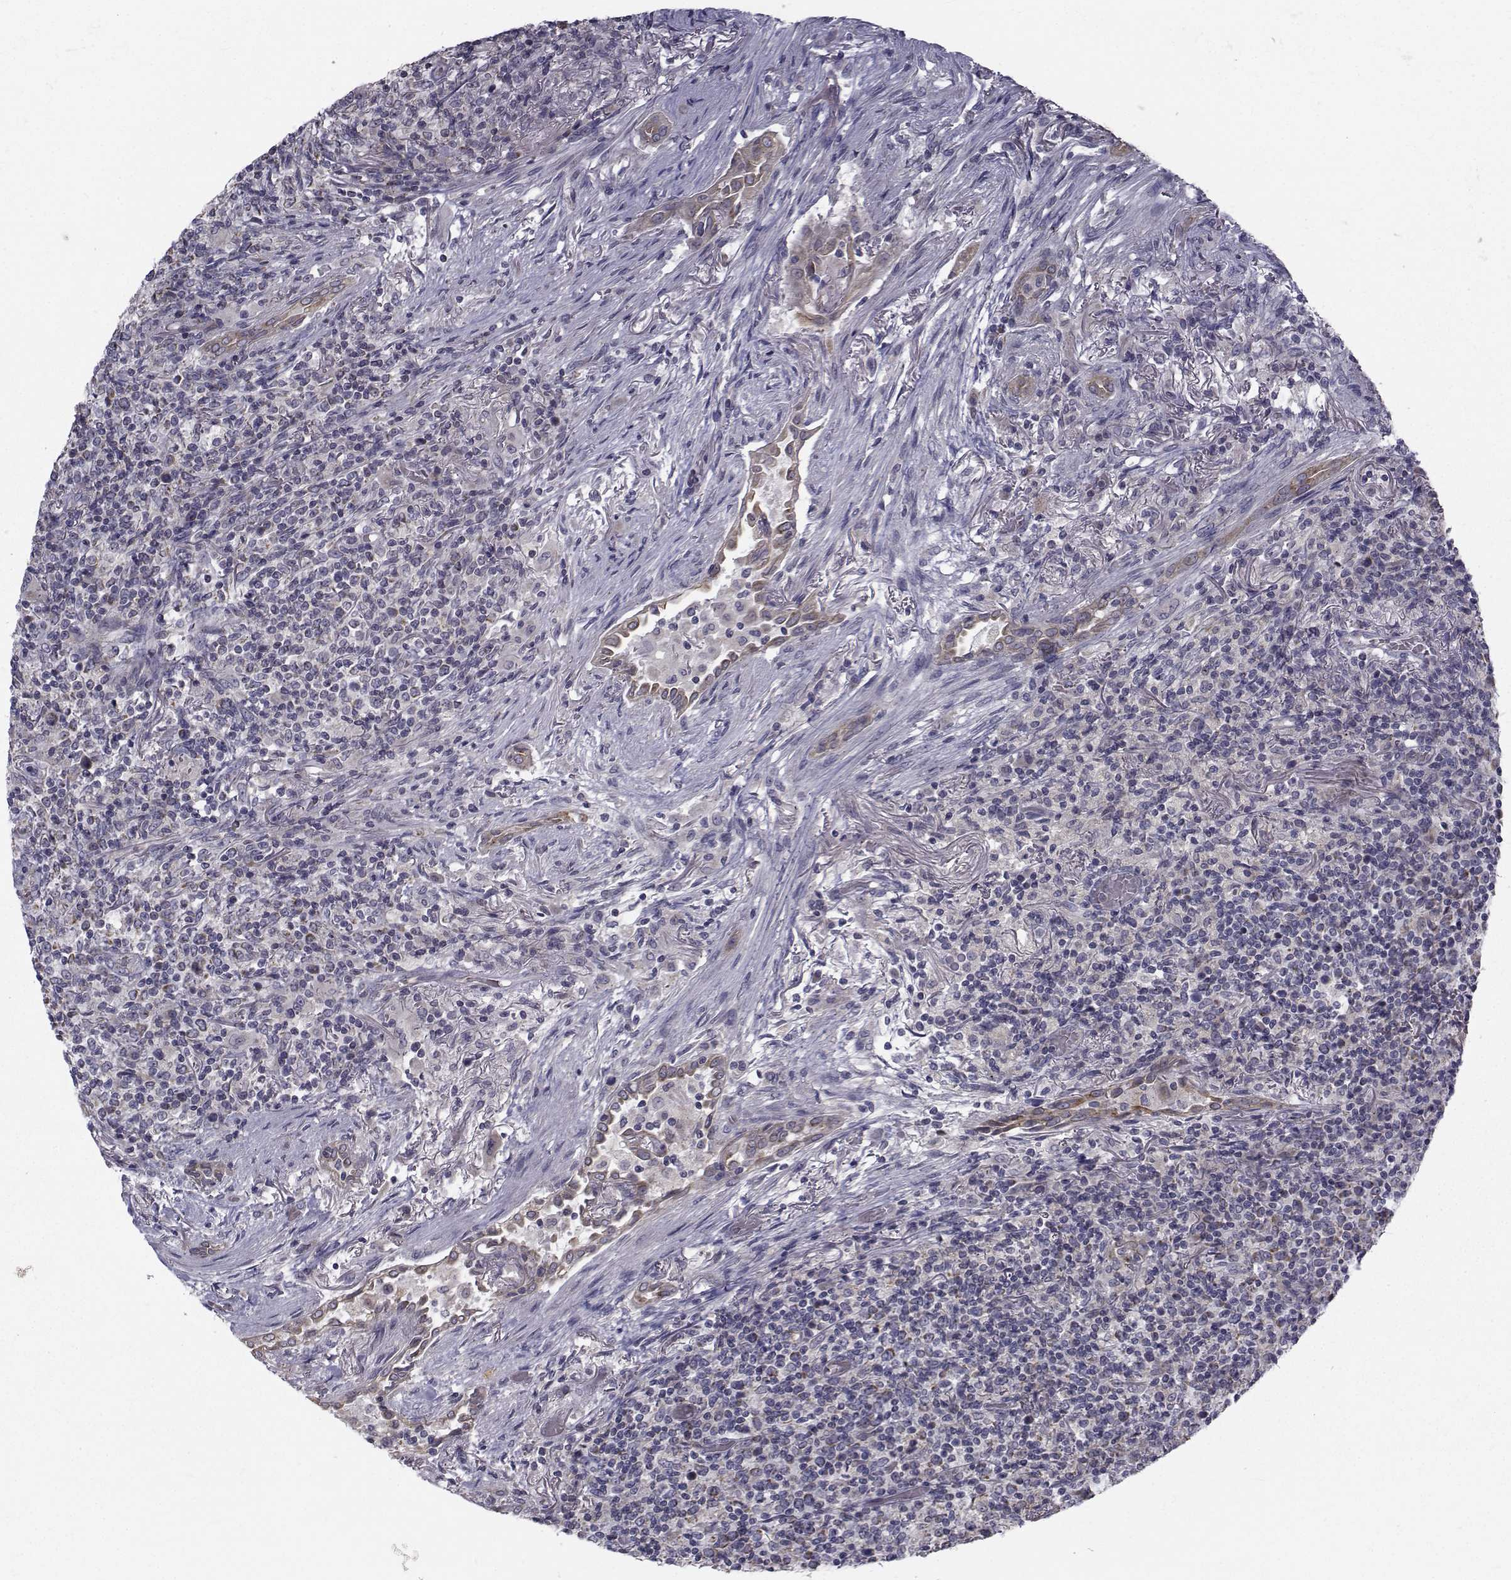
{"staining": {"intensity": "negative", "quantity": "none", "location": "none"}, "tissue": "lymphoma", "cell_type": "Tumor cells", "image_type": "cancer", "snomed": [{"axis": "morphology", "description": "Malignant lymphoma, non-Hodgkin's type, High grade"}, {"axis": "topography", "description": "Lung"}], "caption": "Immunohistochemical staining of lymphoma displays no significant positivity in tumor cells.", "gene": "ANGPT1", "patient": {"sex": "male", "age": 79}}